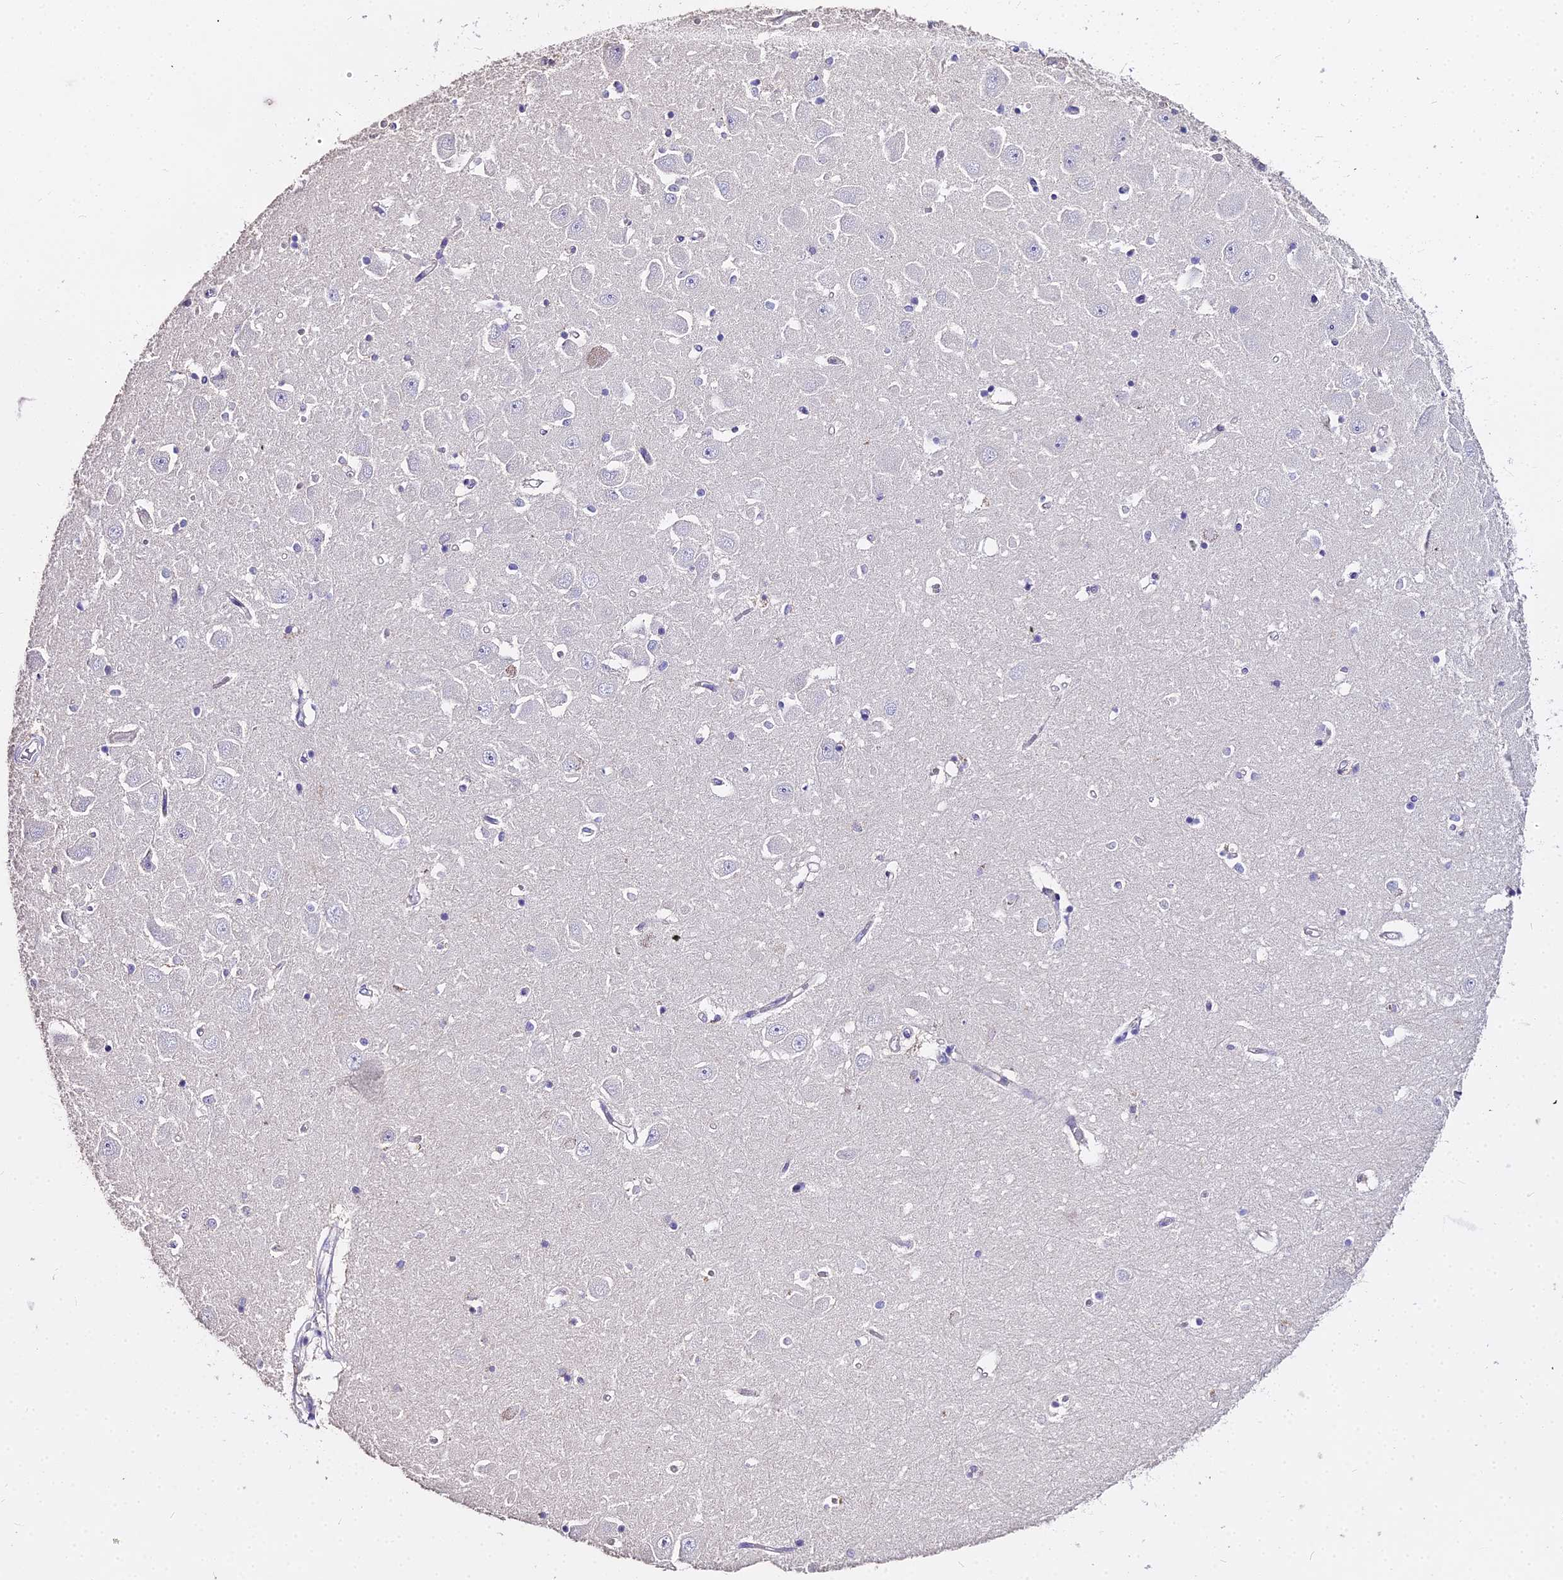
{"staining": {"intensity": "negative", "quantity": "none", "location": "none"}, "tissue": "hippocampus", "cell_type": "Glial cells", "image_type": "normal", "snomed": [{"axis": "morphology", "description": "Normal tissue, NOS"}, {"axis": "topography", "description": "Hippocampus"}], "caption": "The photomicrograph displays no staining of glial cells in normal hippocampus.", "gene": "GLYAT", "patient": {"sex": "male", "age": 45}}